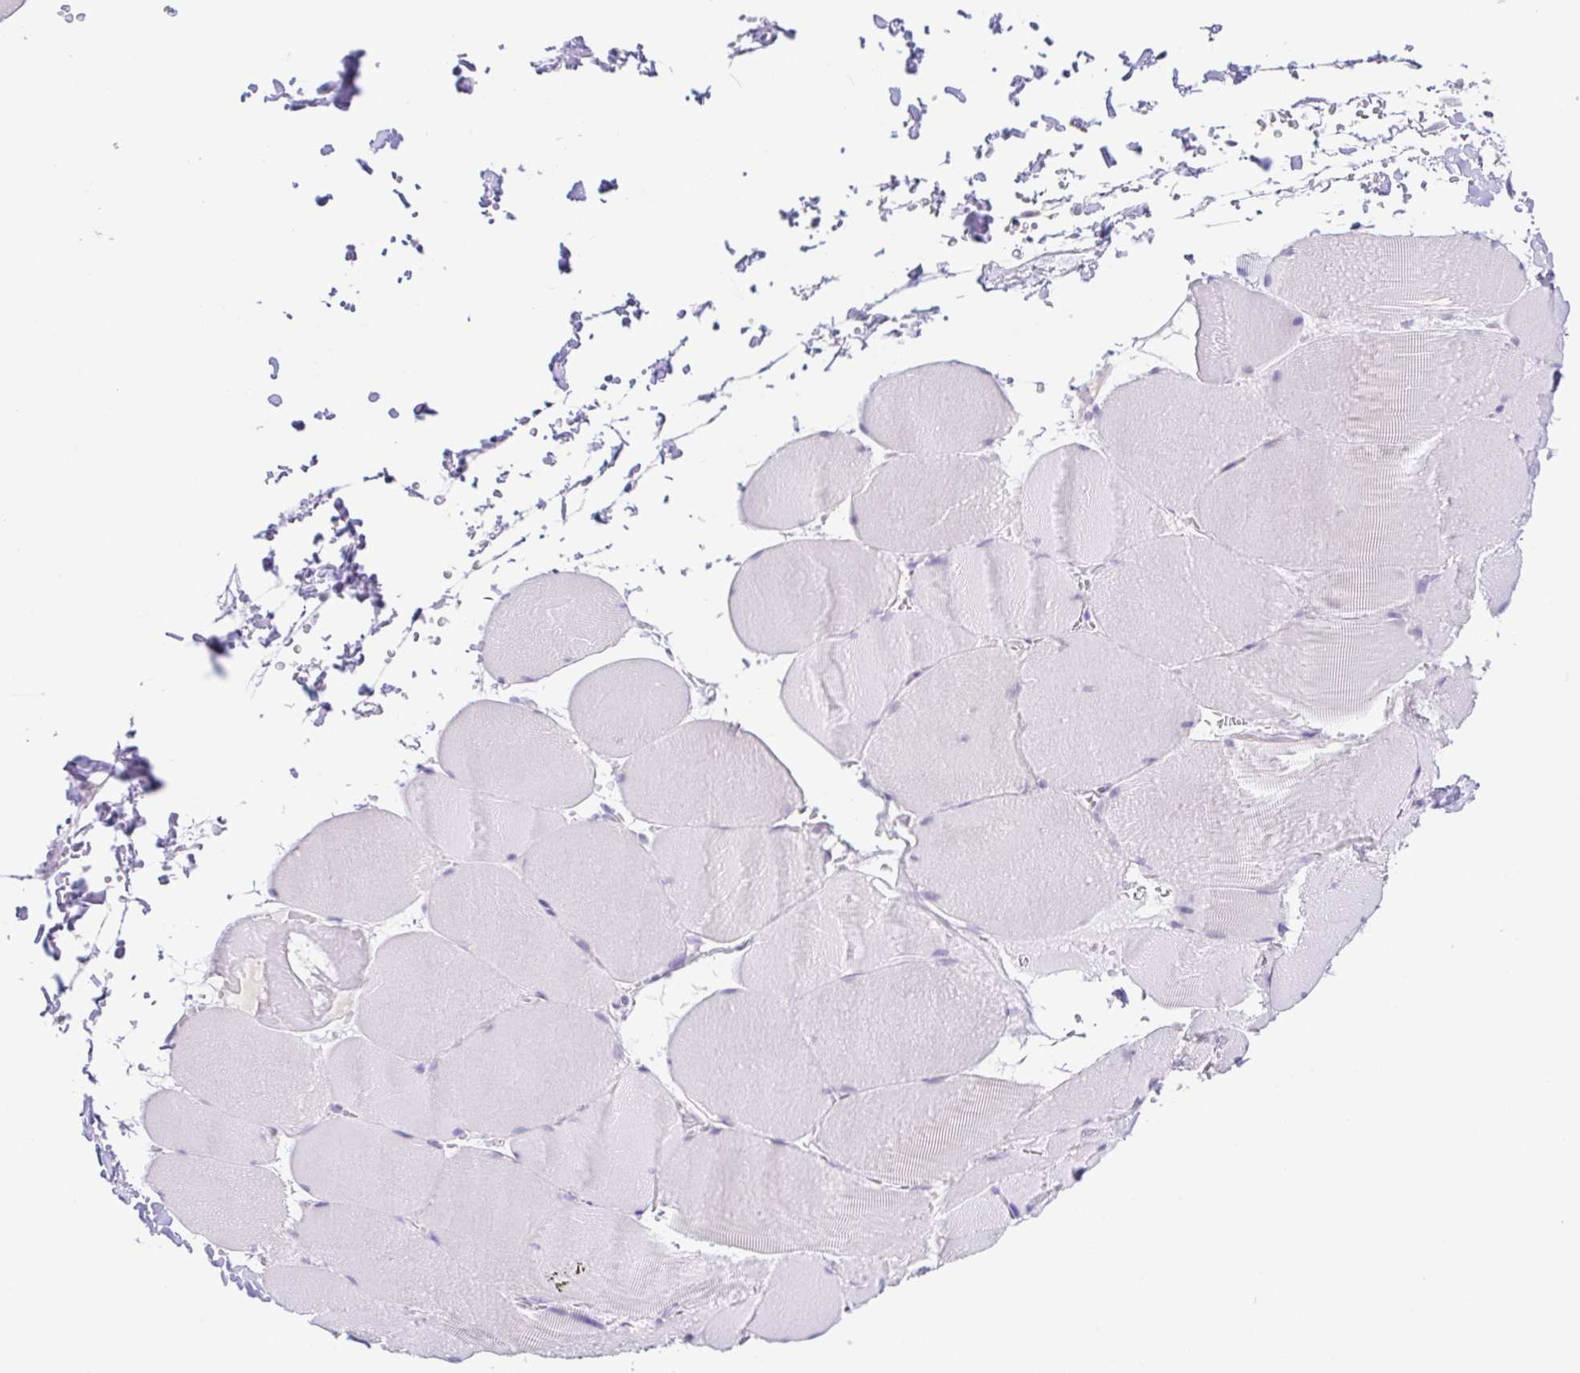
{"staining": {"intensity": "negative", "quantity": "none", "location": "none"}, "tissue": "skeletal muscle", "cell_type": "Myocytes", "image_type": "normal", "snomed": [{"axis": "morphology", "description": "Normal tissue, NOS"}, {"axis": "topography", "description": "Skeletal muscle"}, {"axis": "topography", "description": "Head-Neck"}], "caption": "The photomicrograph reveals no significant staining in myocytes of skeletal muscle. (DAB (3,3'-diaminobenzidine) immunohistochemistry, high magnification).", "gene": "KRTDAP", "patient": {"sex": "male", "age": 66}}